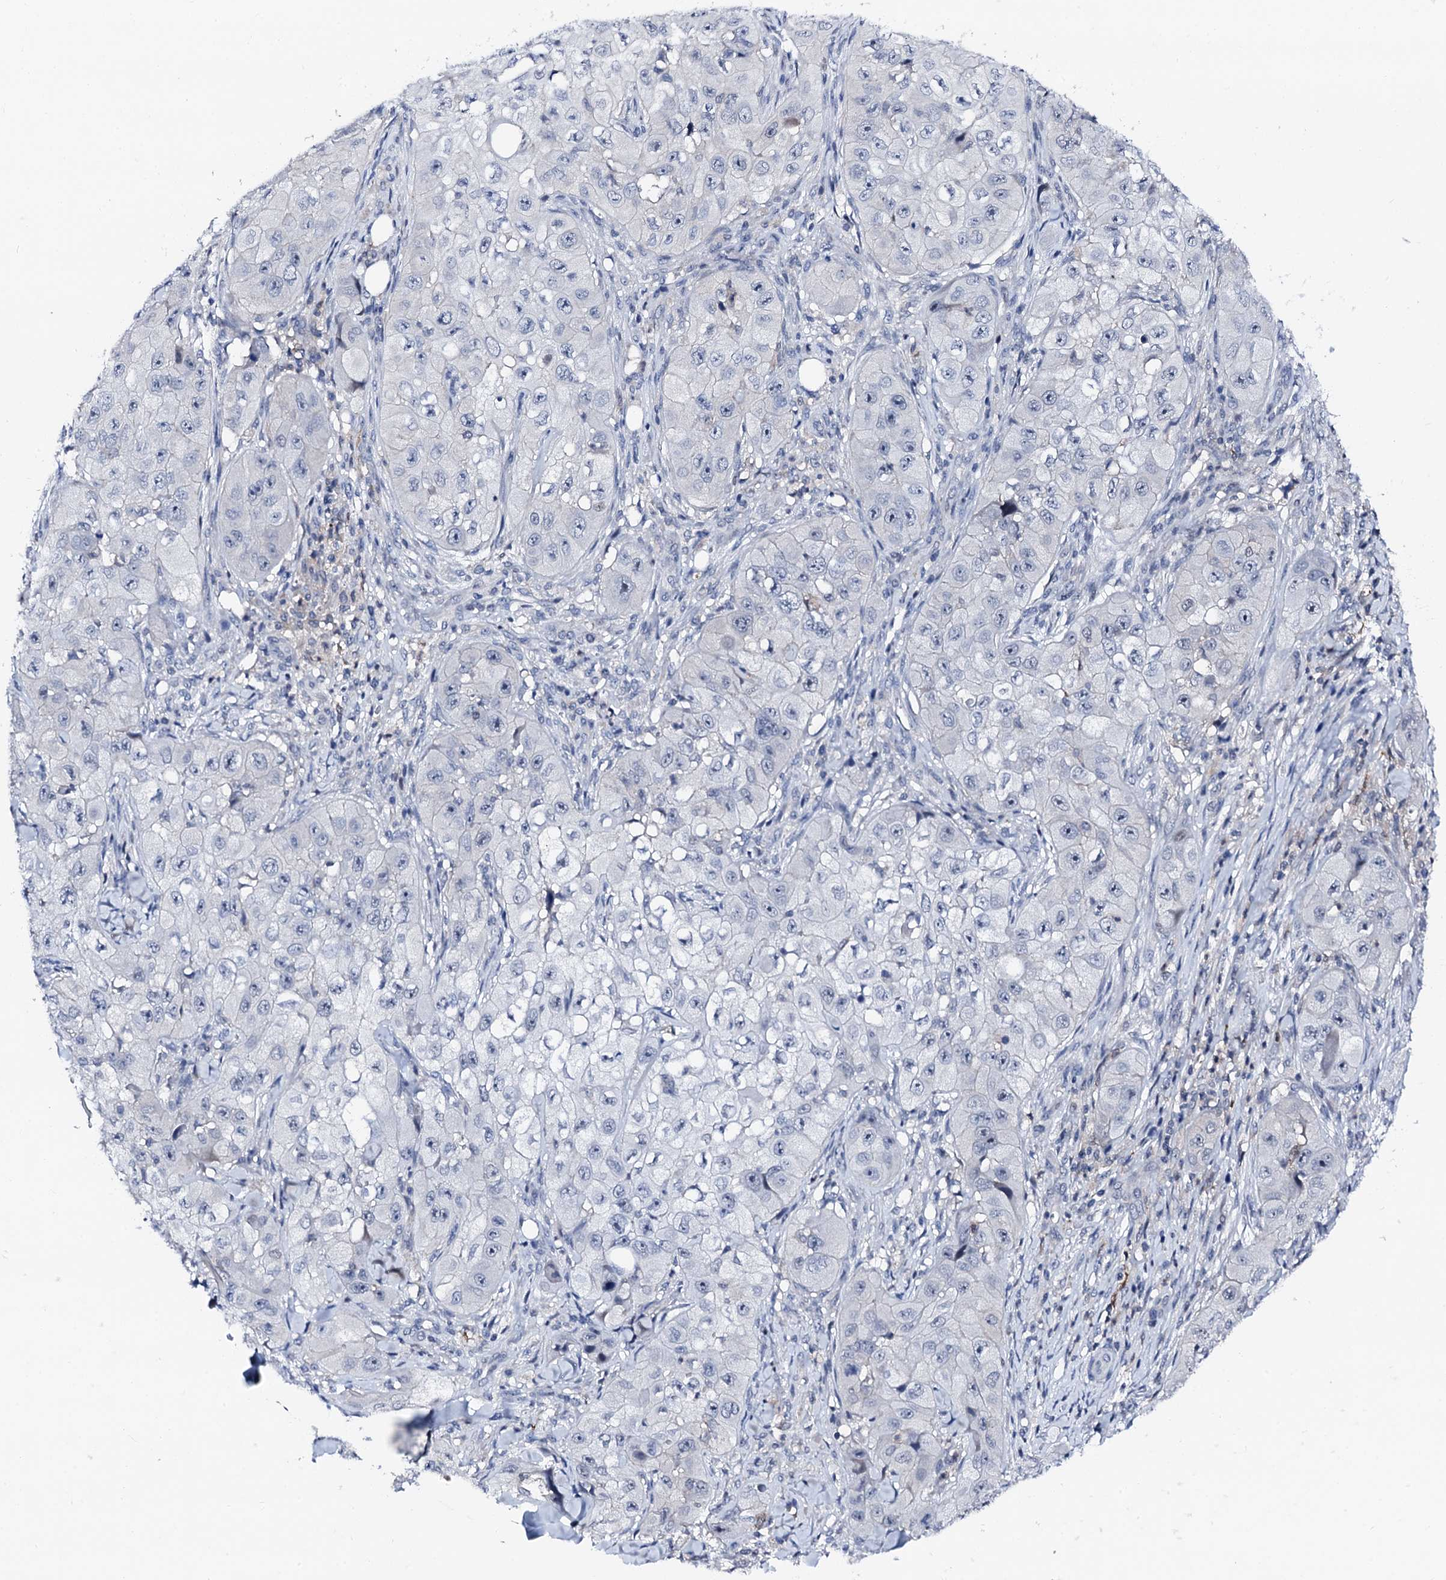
{"staining": {"intensity": "negative", "quantity": "none", "location": "none"}, "tissue": "skin cancer", "cell_type": "Tumor cells", "image_type": "cancer", "snomed": [{"axis": "morphology", "description": "Squamous cell carcinoma, NOS"}, {"axis": "topography", "description": "Skin"}, {"axis": "topography", "description": "Subcutis"}], "caption": "IHC histopathology image of squamous cell carcinoma (skin) stained for a protein (brown), which shows no positivity in tumor cells.", "gene": "TRAFD1", "patient": {"sex": "male", "age": 73}}